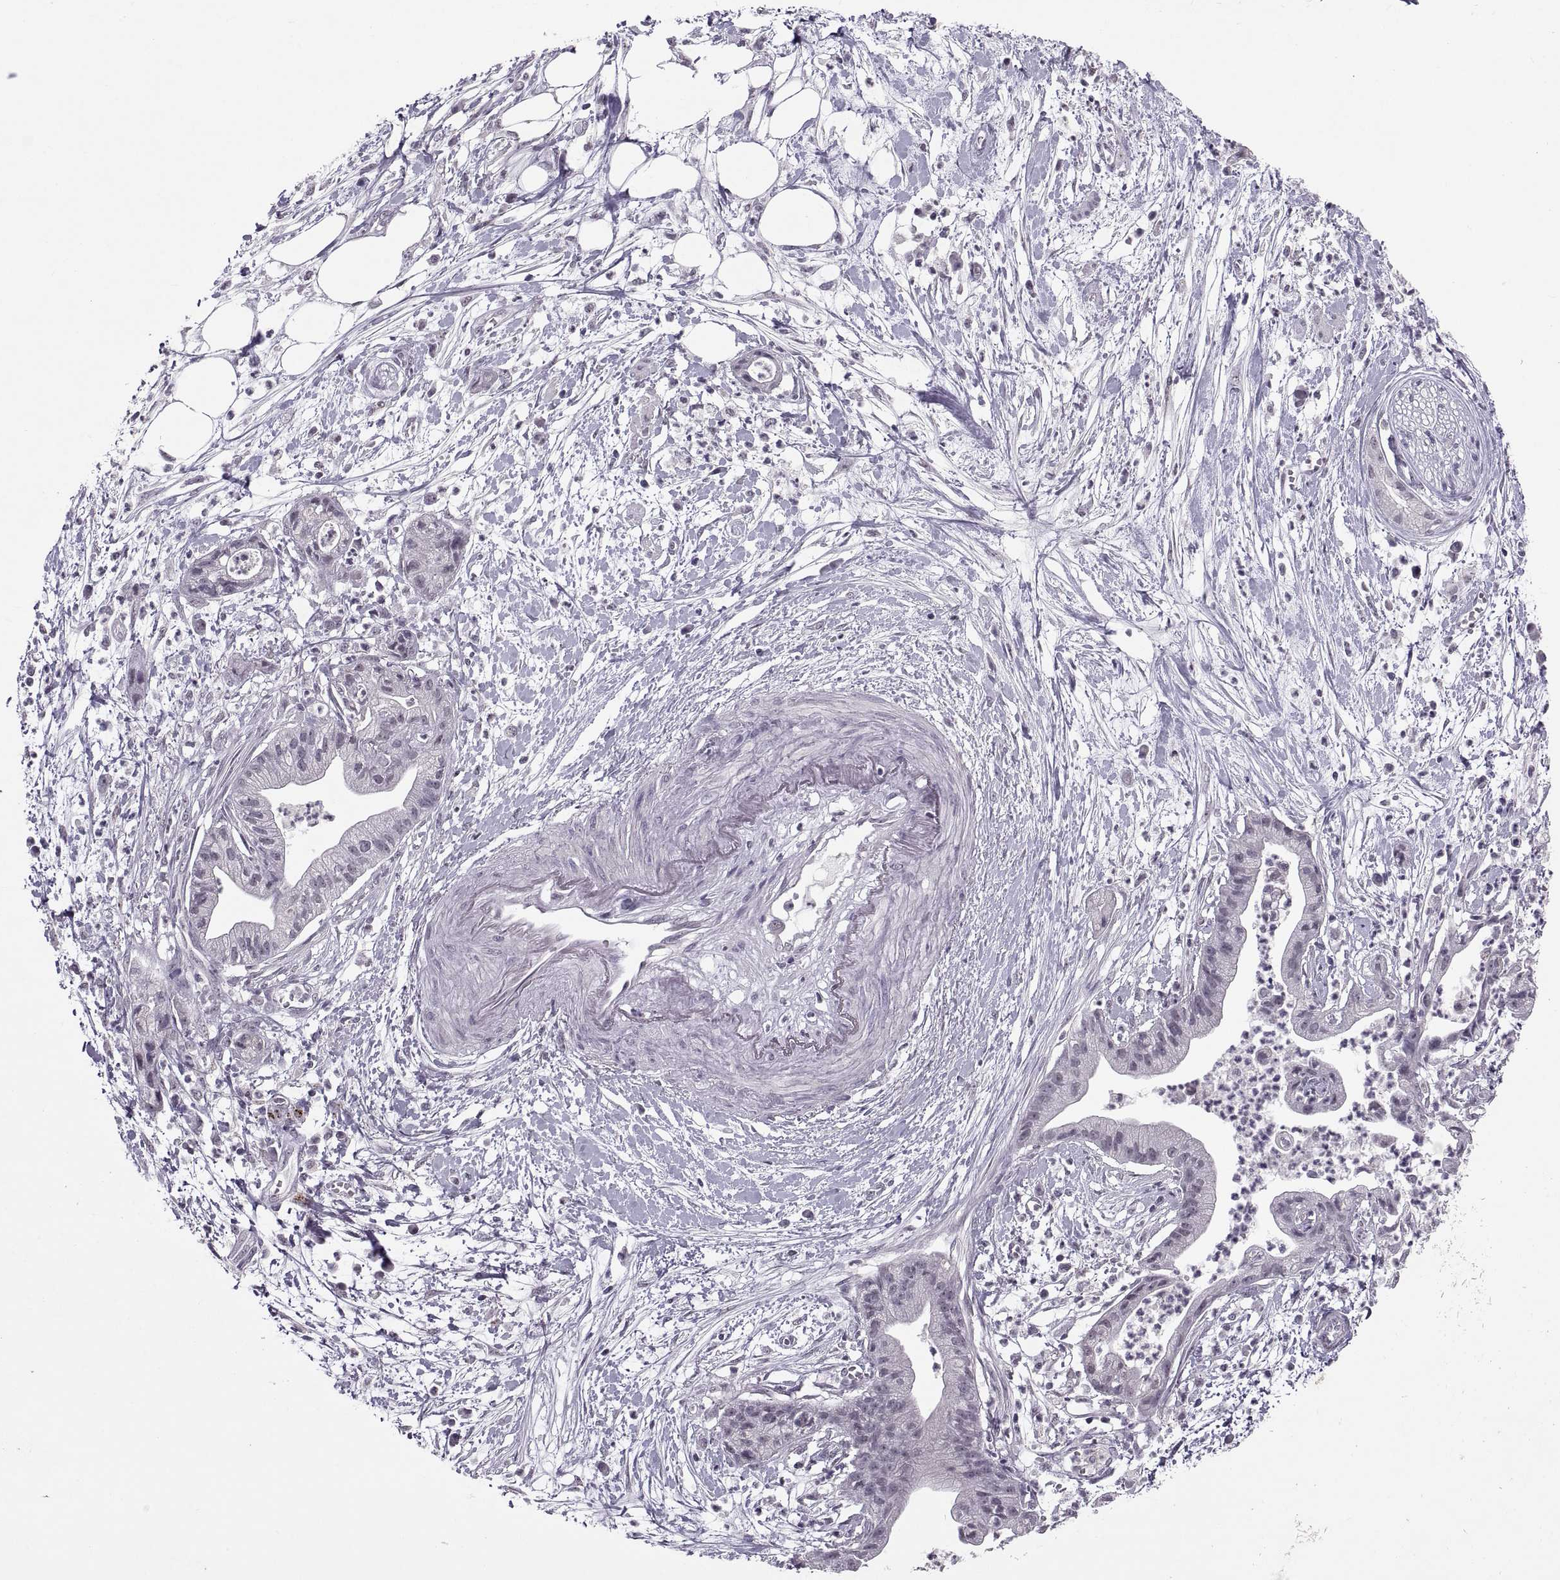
{"staining": {"intensity": "negative", "quantity": "none", "location": "none"}, "tissue": "pancreatic cancer", "cell_type": "Tumor cells", "image_type": "cancer", "snomed": [{"axis": "morphology", "description": "Normal tissue, NOS"}, {"axis": "morphology", "description": "Adenocarcinoma, NOS"}, {"axis": "topography", "description": "Lymph node"}, {"axis": "topography", "description": "Pancreas"}], "caption": "An immunohistochemistry (IHC) photomicrograph of pancreatic cancer (adenocarcinoma) is shown. There is no staining in tumor cells of pancreatic cancer (adenocarcinoma).", "gene": "OTP", "patient": {"sex": "female", "age": 58}}